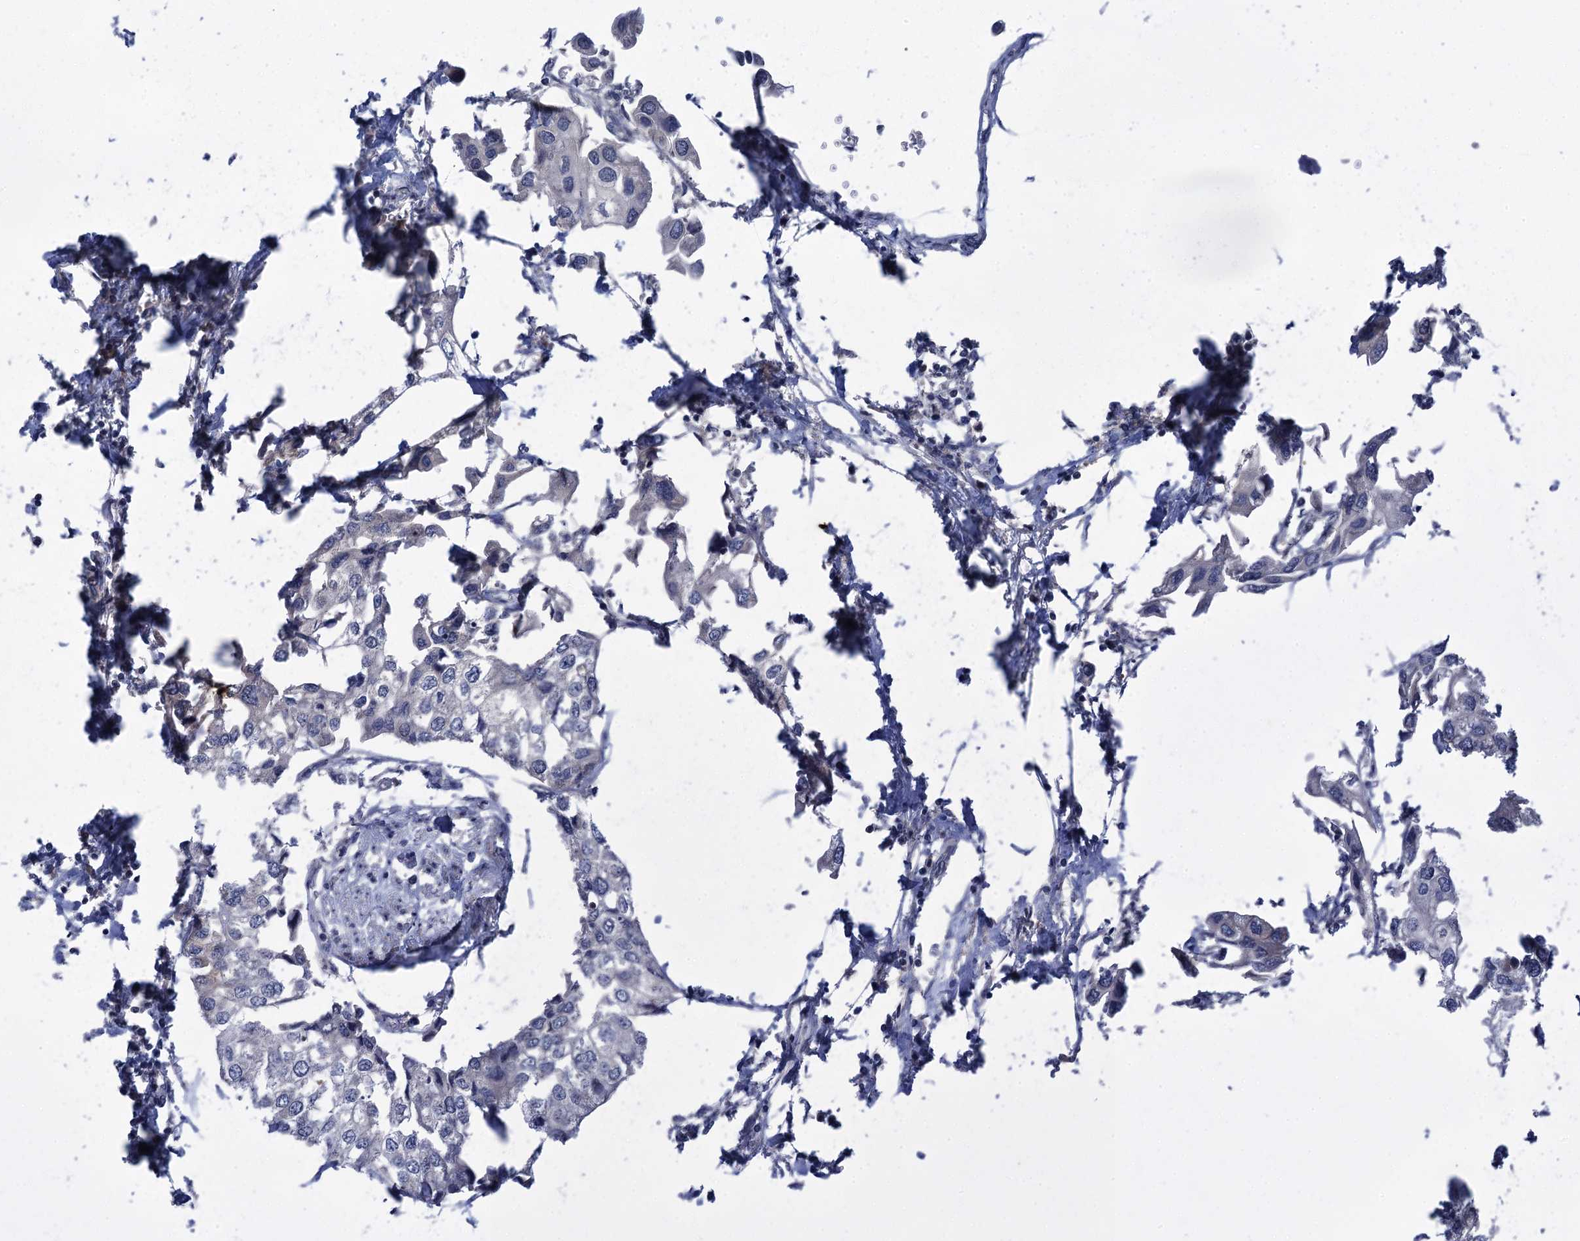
{"staining": {"intensity": "negative", "quantity": "none", "location": "none"}, "tissue": "urothelial cancer", "cell_type": "Tumor cells", "image_type": "cancer", "snomed": [{"axis": "morphology", "description": "Urothelial carcinoma, High grade"}, {"axis": "topography", "description": "Urinary bladder"}], "caption": "An immunohistochemistry histopathology image of urothelial cancer is shown. There is no staining in tumor cells of urothelial cancer.", "gene": "MRFAP1", "patient": {"sex": "male", "age": 64}}